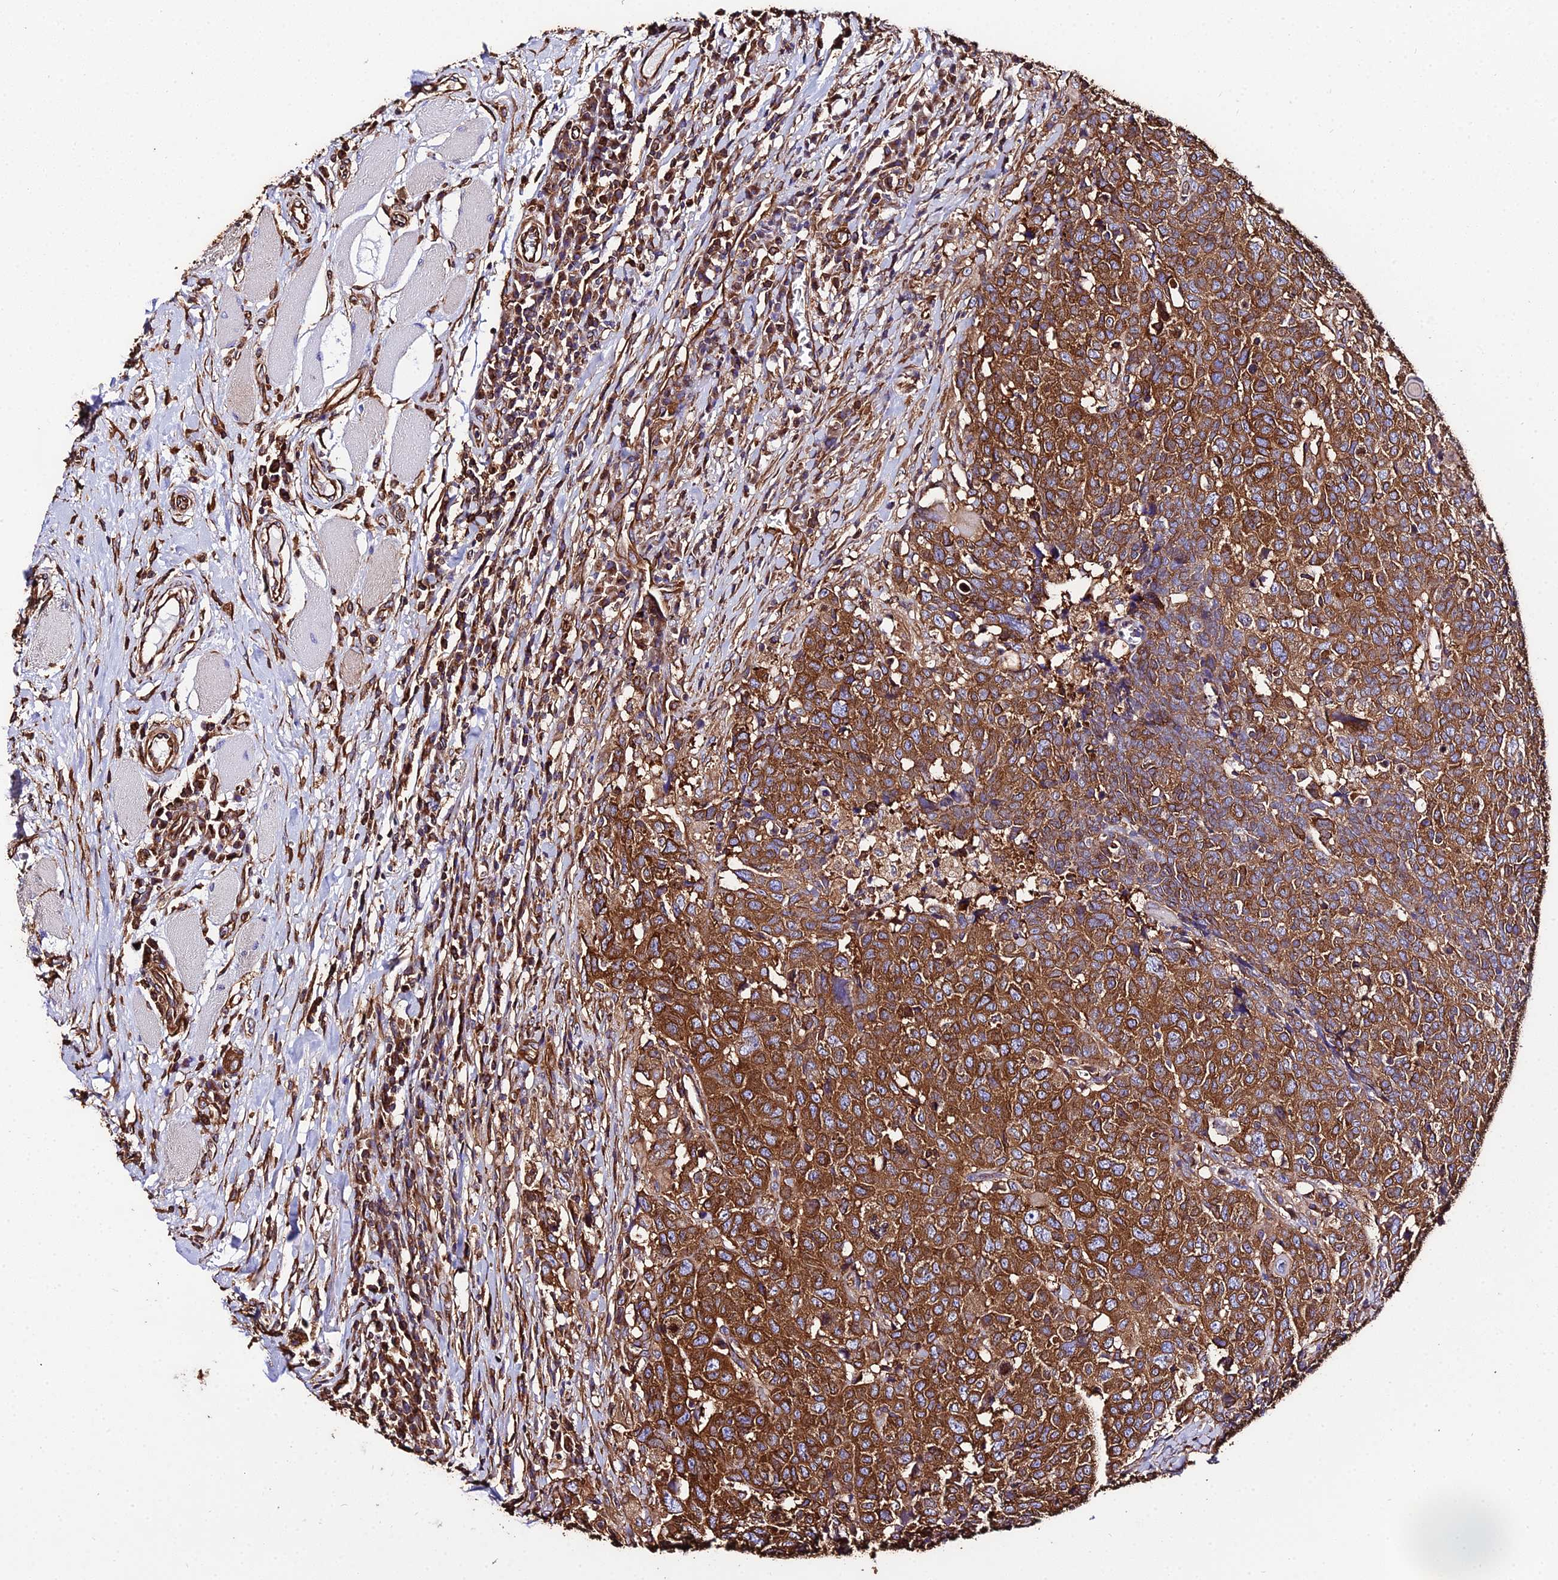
{"staining": {"intensity": "strong", "quantity": ">75%", "location": "cytoplasmic/membranous"}, "tissue": "head and neck cancer", "cell_type": "Tumor cells", "image_type": "cancer", "snomed": [{"axis": "morphology", "description": "Squamous cell carcinoma, NOS"}, {"axis": "topography", "description": "Head-Neck"}], "caption": "IHC of human head and neck cancer (squamous cell carcinoma) displays high levels of strong cytoplasmic/membranous staining in about >75% of tumor cells. (DAB IHC, brown staining for protein, blue staining for nuclei).", "gene": "TUBA3D", "patient": {"sex": "male", "age": 66}}